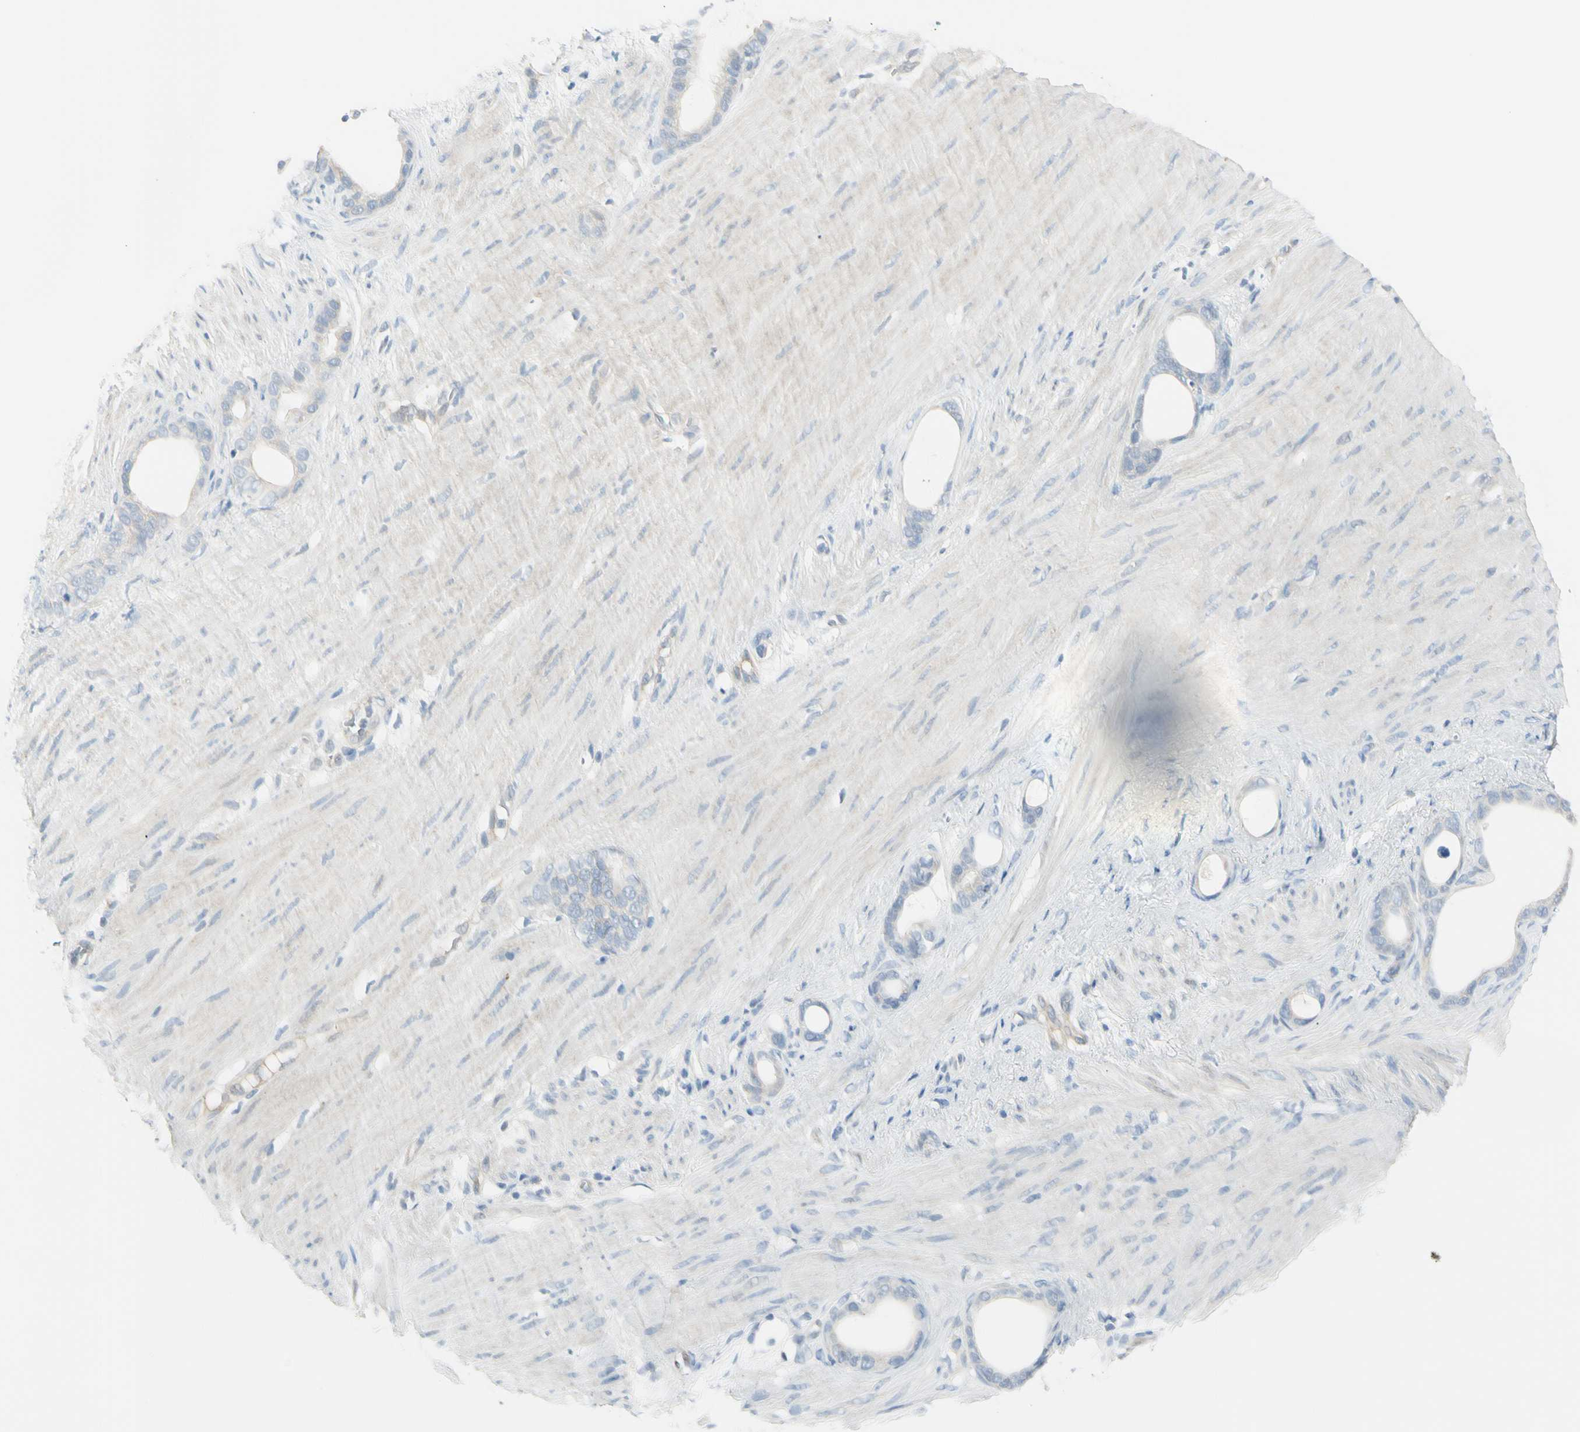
{"staining": {"intensity": "negative", "quantity": "none", "location": "none"}, "tissue": "stomach cancer", "cell_type": "Tumor cells", "image_type": "cancer", "snomed": [{"axis": "morphology", "description": "Adenocarcinoma, NOS"}, {"axis": "topography", "description": "Stomach"}], "caption": "A micrograph of stomach cancer (adenocarcinoma) stained for a protein shows no brown staining in tumor cells.", "gene": "ASB9", "patient": {"sex": "female", "age": 75}}